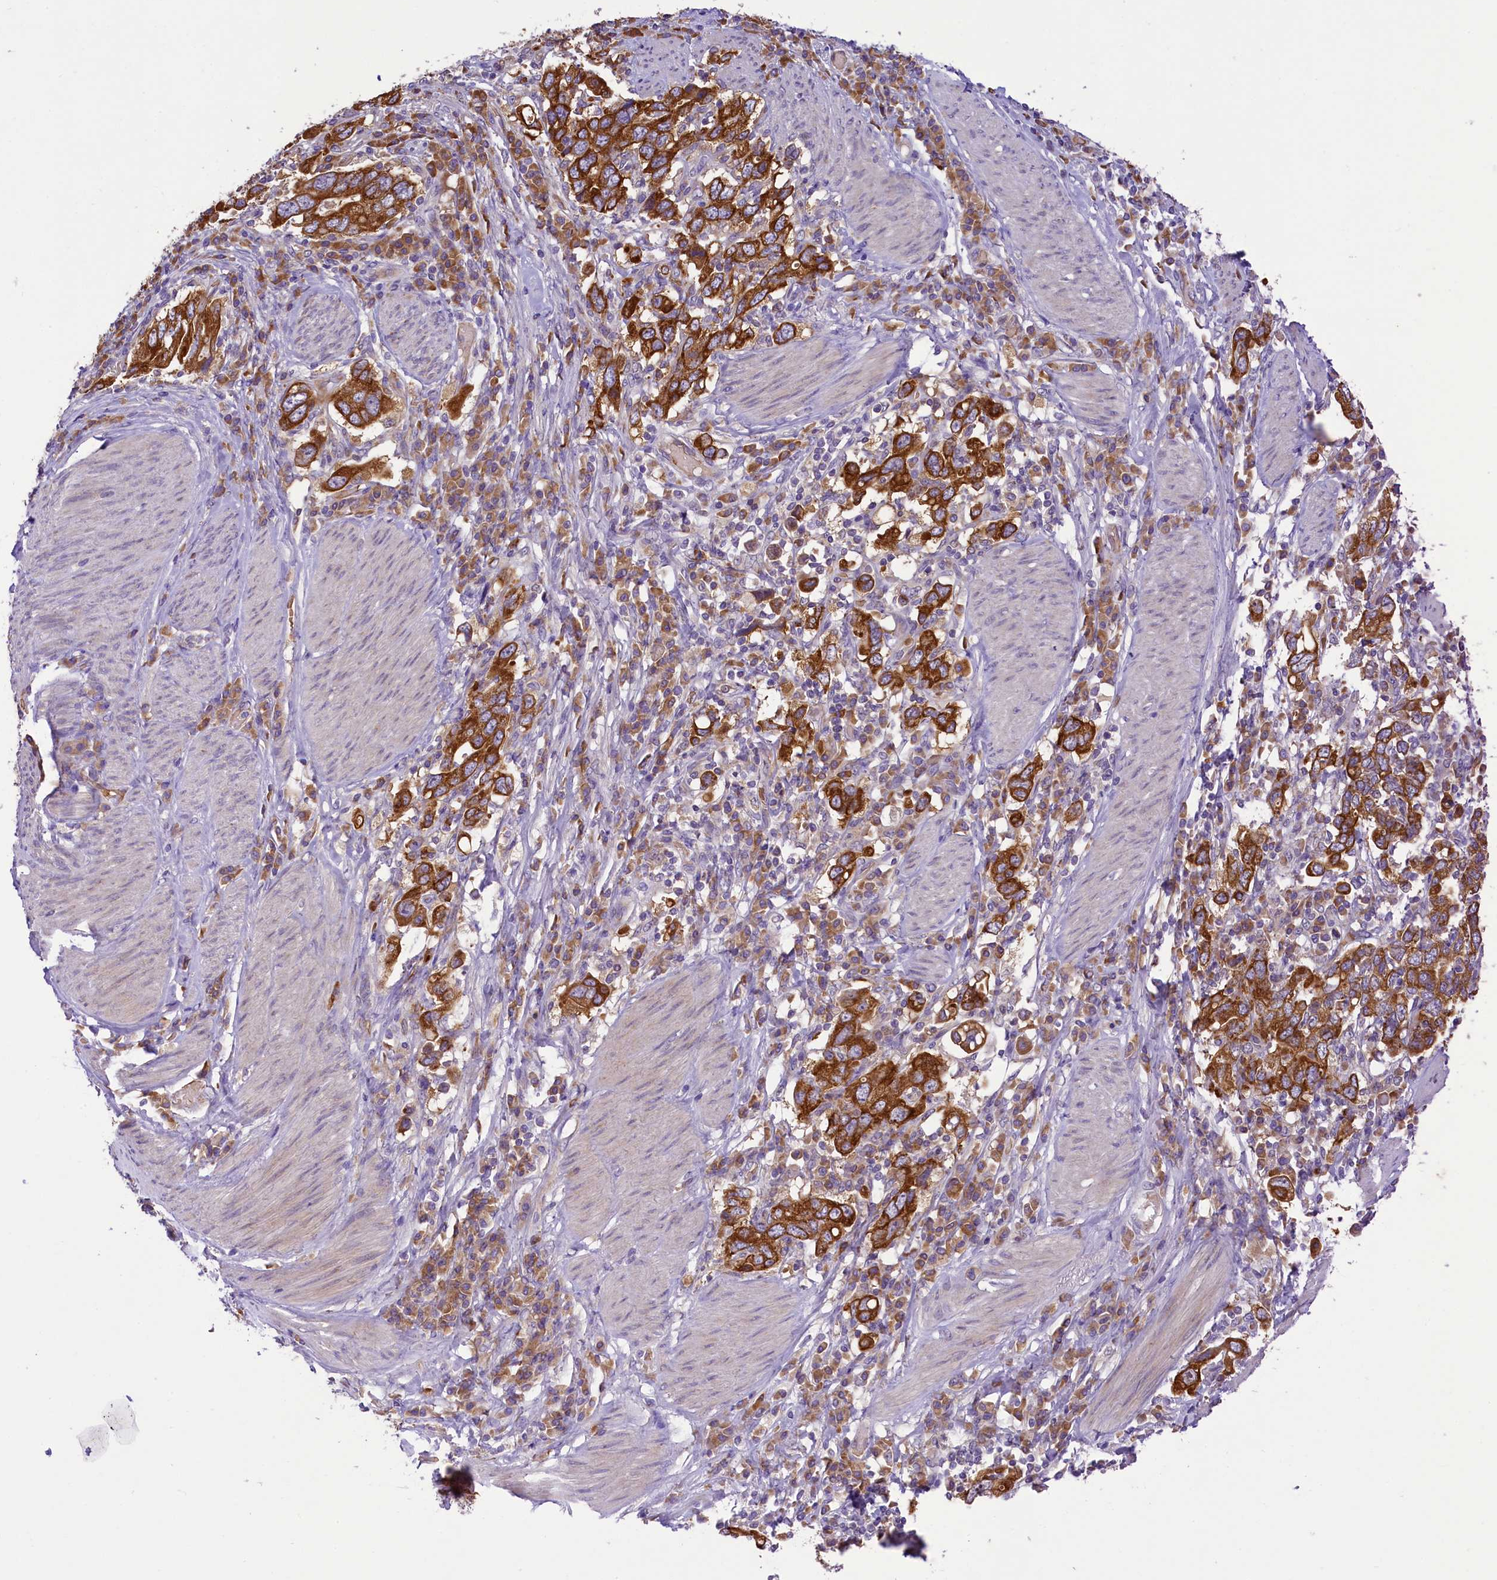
{"staining": {"intensity": "strong", "quantity": ">75%", "location": "cytoplasmic/membranous"}, "tissue": "stomach cancer", "cell_type": "Tumor cells", "image_type": "cancer", "snomed": [{"axis": "morphology", "description": "Adenocarcinoma, NOS"}, {"axis": "topography", "description": "Stomach, upper"}], "caption": "The immunohistochemical stain highlights strong cytoplasmic/membranous expression in tumor cells of stomach cancer (adenocarcinoma) tissue.", "gene": "LARP4", "patient": {"sex": "male", "age": 62}}